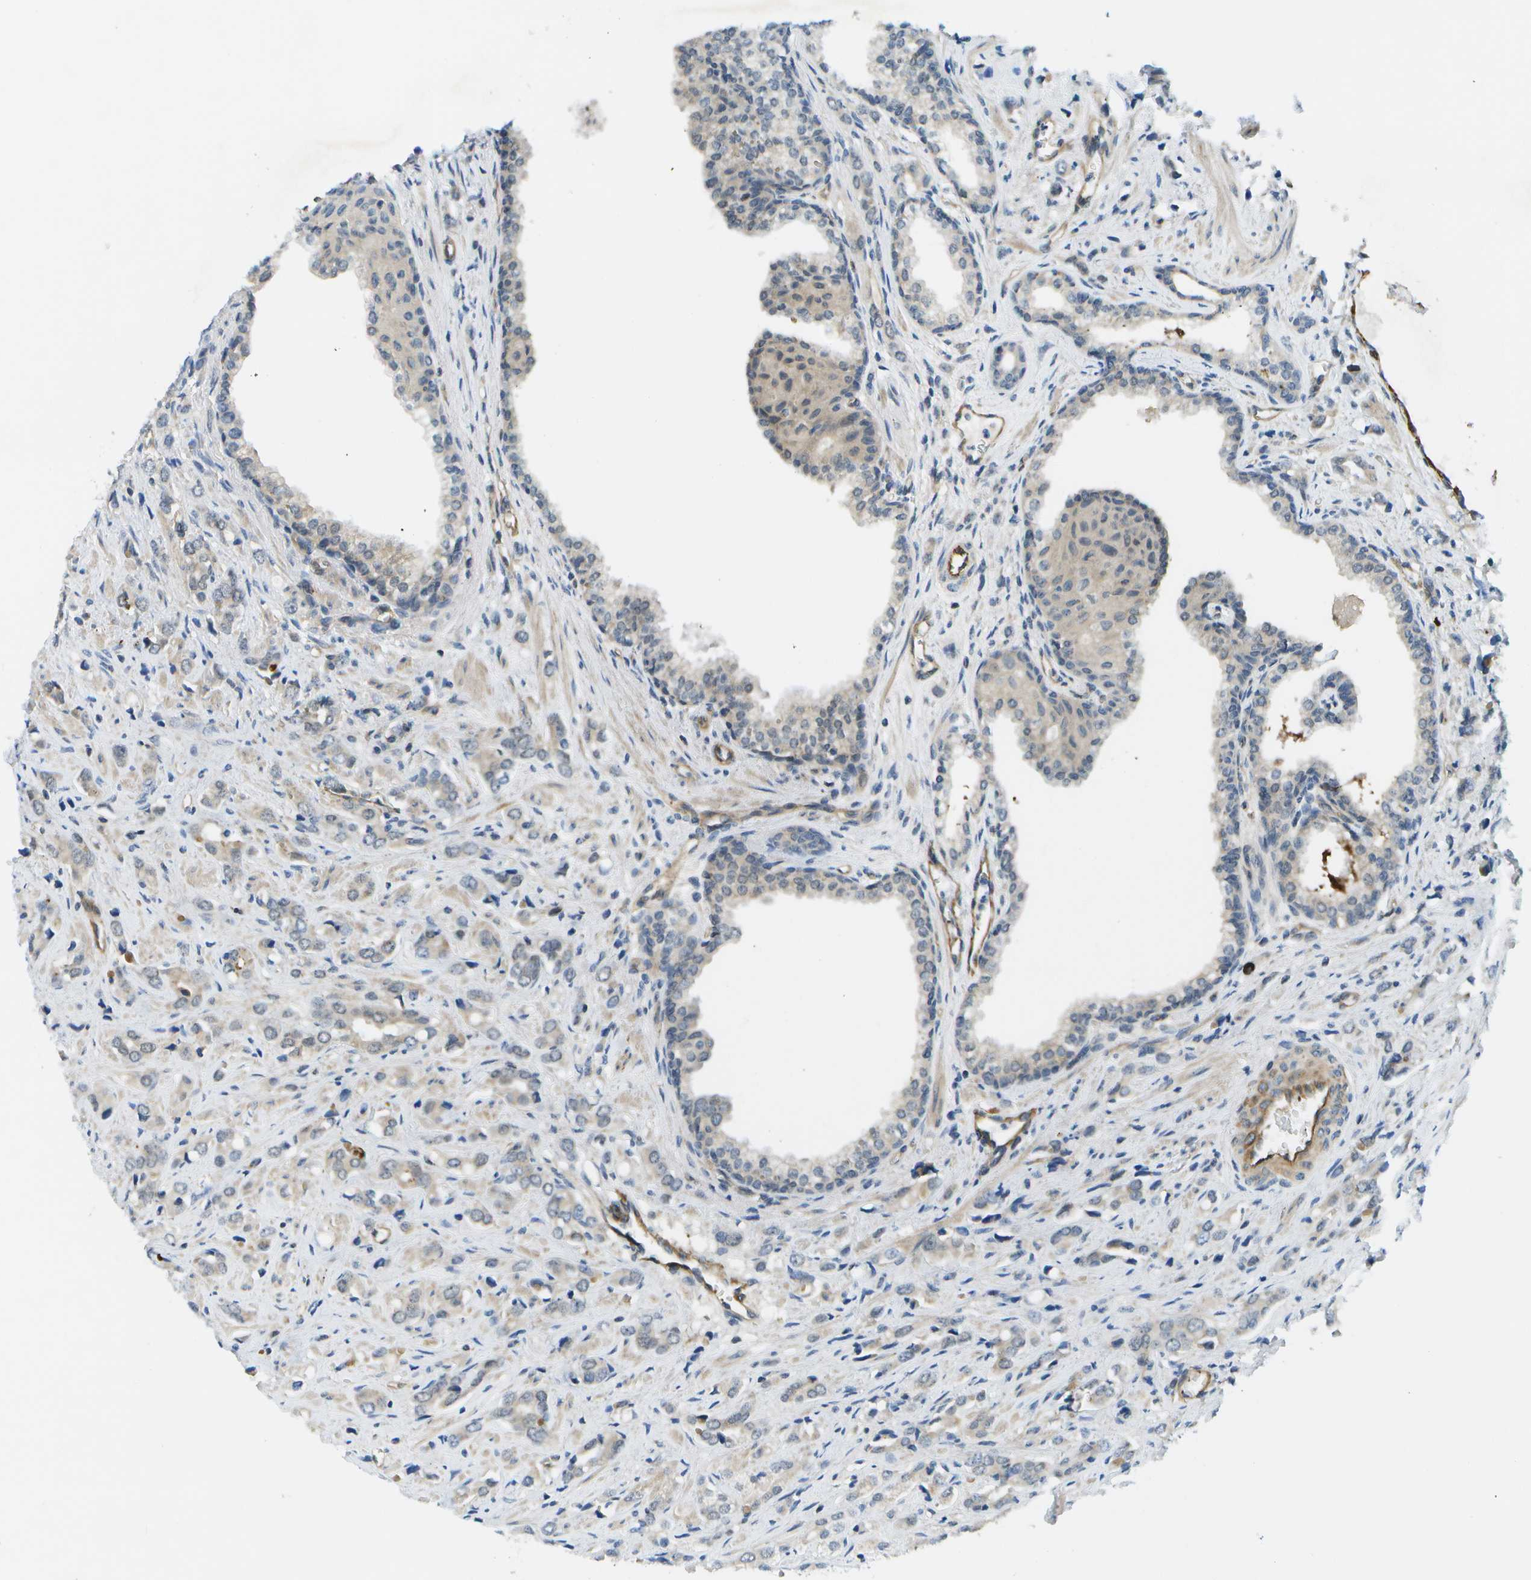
{"staining": {"intensity": "negative", "quantity": "none", "location": "none"}, "tissue": "prostate cancer", "cell_type": "Tumor cells", "image_type": "cancer", "snomed": [{"axis": "morphology", "description": "Adenocarcinoma, High grade"}, {"axis": "topography", "description": "Prostate"}], "caption": "High magnification brightfield microscopy of prostate cancer stained with DAB (brown) and counterstained with hematoxylin (blue): tumor cells show no significant staining.", "gene": "KIAA0040", "patient": {"sex": "male", "age": 52}}